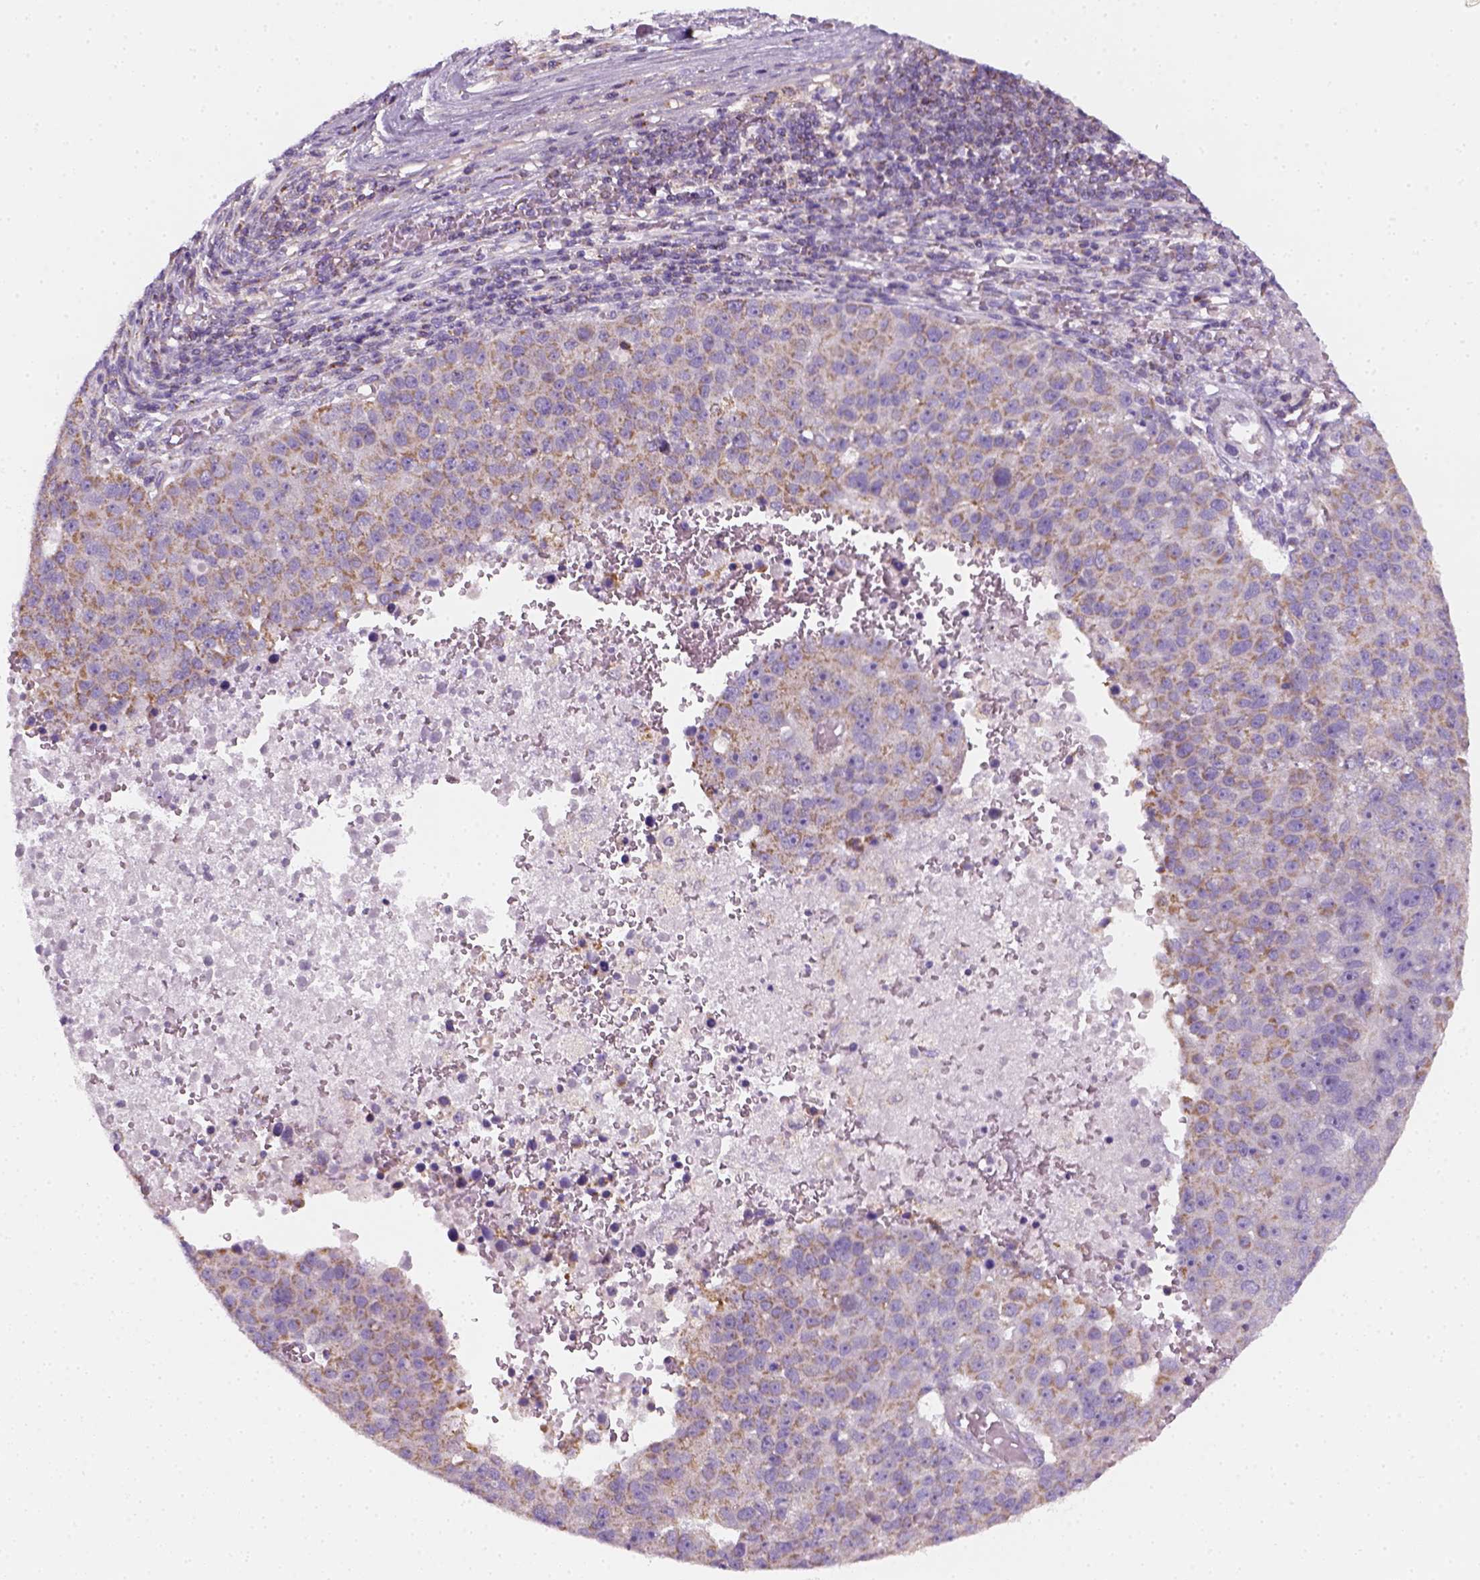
{"staining": {"intensity": "weak", "quantity": "25%-75%", "location": "cytoplasmic/membranous"}, "tissue": "pancreatic cancer", "cell_type": "Tumor cells", "image_type": "cancer", "snomed": [{"axis": "morphology", "description": "Adenocarcinoma, NOS"}, {"axis": "topography", "description": "Pancreas"}], "caption": "Tumor cells show weak cytoplasmic/membranous positivity in approximately 25%-75% of cells in pancreatic cancer.", "gene": "AWAT2", "patient": {"sex": "female", "age": 61}}